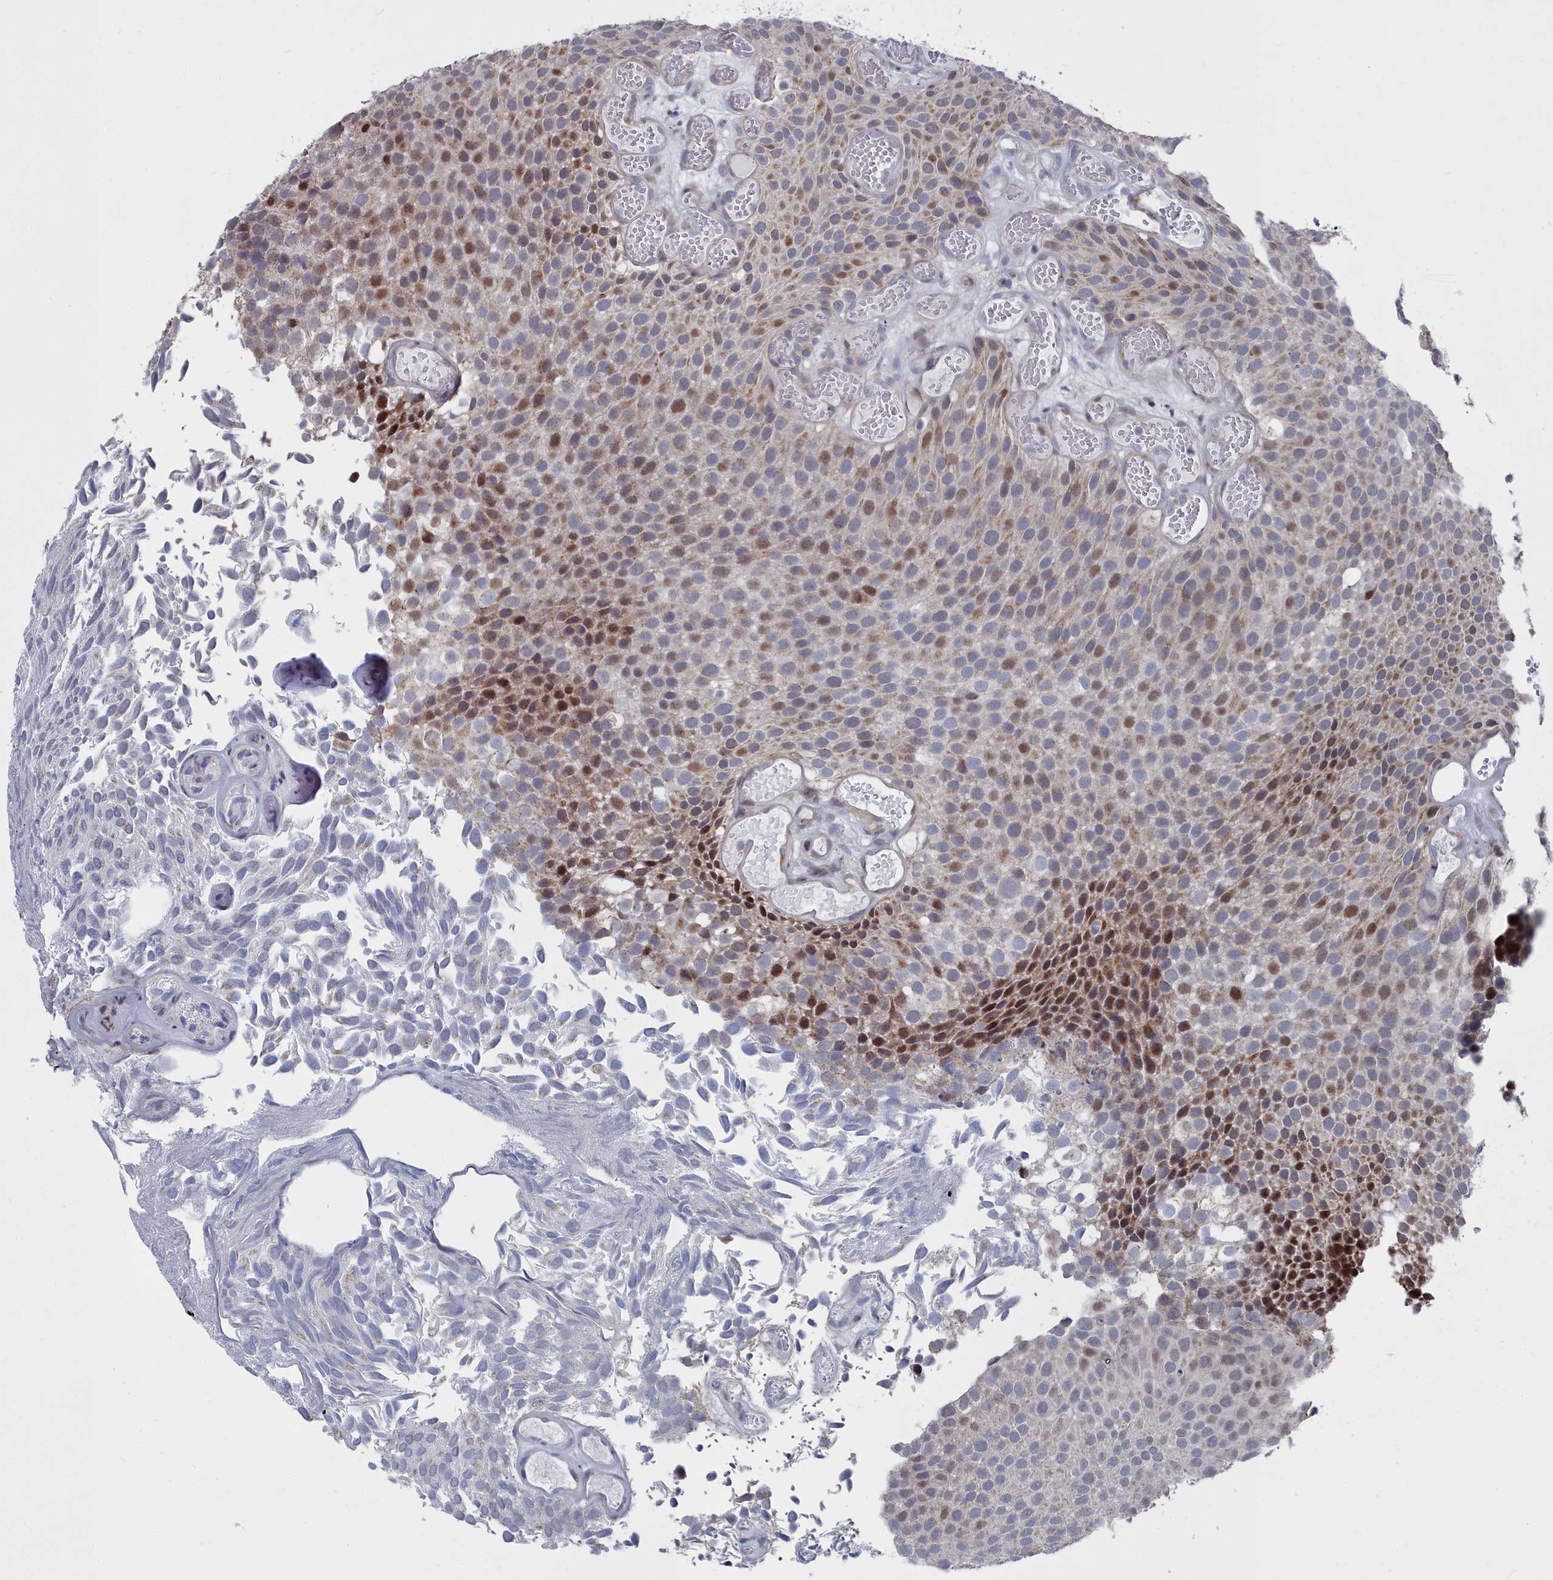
{"staining": {"intensity": "strong", "quantity": "25%-75%", "location": "cytoplasmic/membranous,nuclear"}, "tissue": "urothelial cancer", "cell_type": "Tumor cells", "image_type": "cancer", "snomed": [{"axis": "morphology", "description": "Urothelial carcinoma, Low grade"}, {"axis": "topography", "description": "Urinary bladder"}], "caption": "Immunohistochemical staining of human urothelial carcinoma (low-grade) demonstrates high levels of strong cytoplasmic/membranous and nuclear protein expression in approximately 25%-75% of tumor cells.", "gene": "SHISAL2A", "patient": {"sex": "male", "age": 89}}